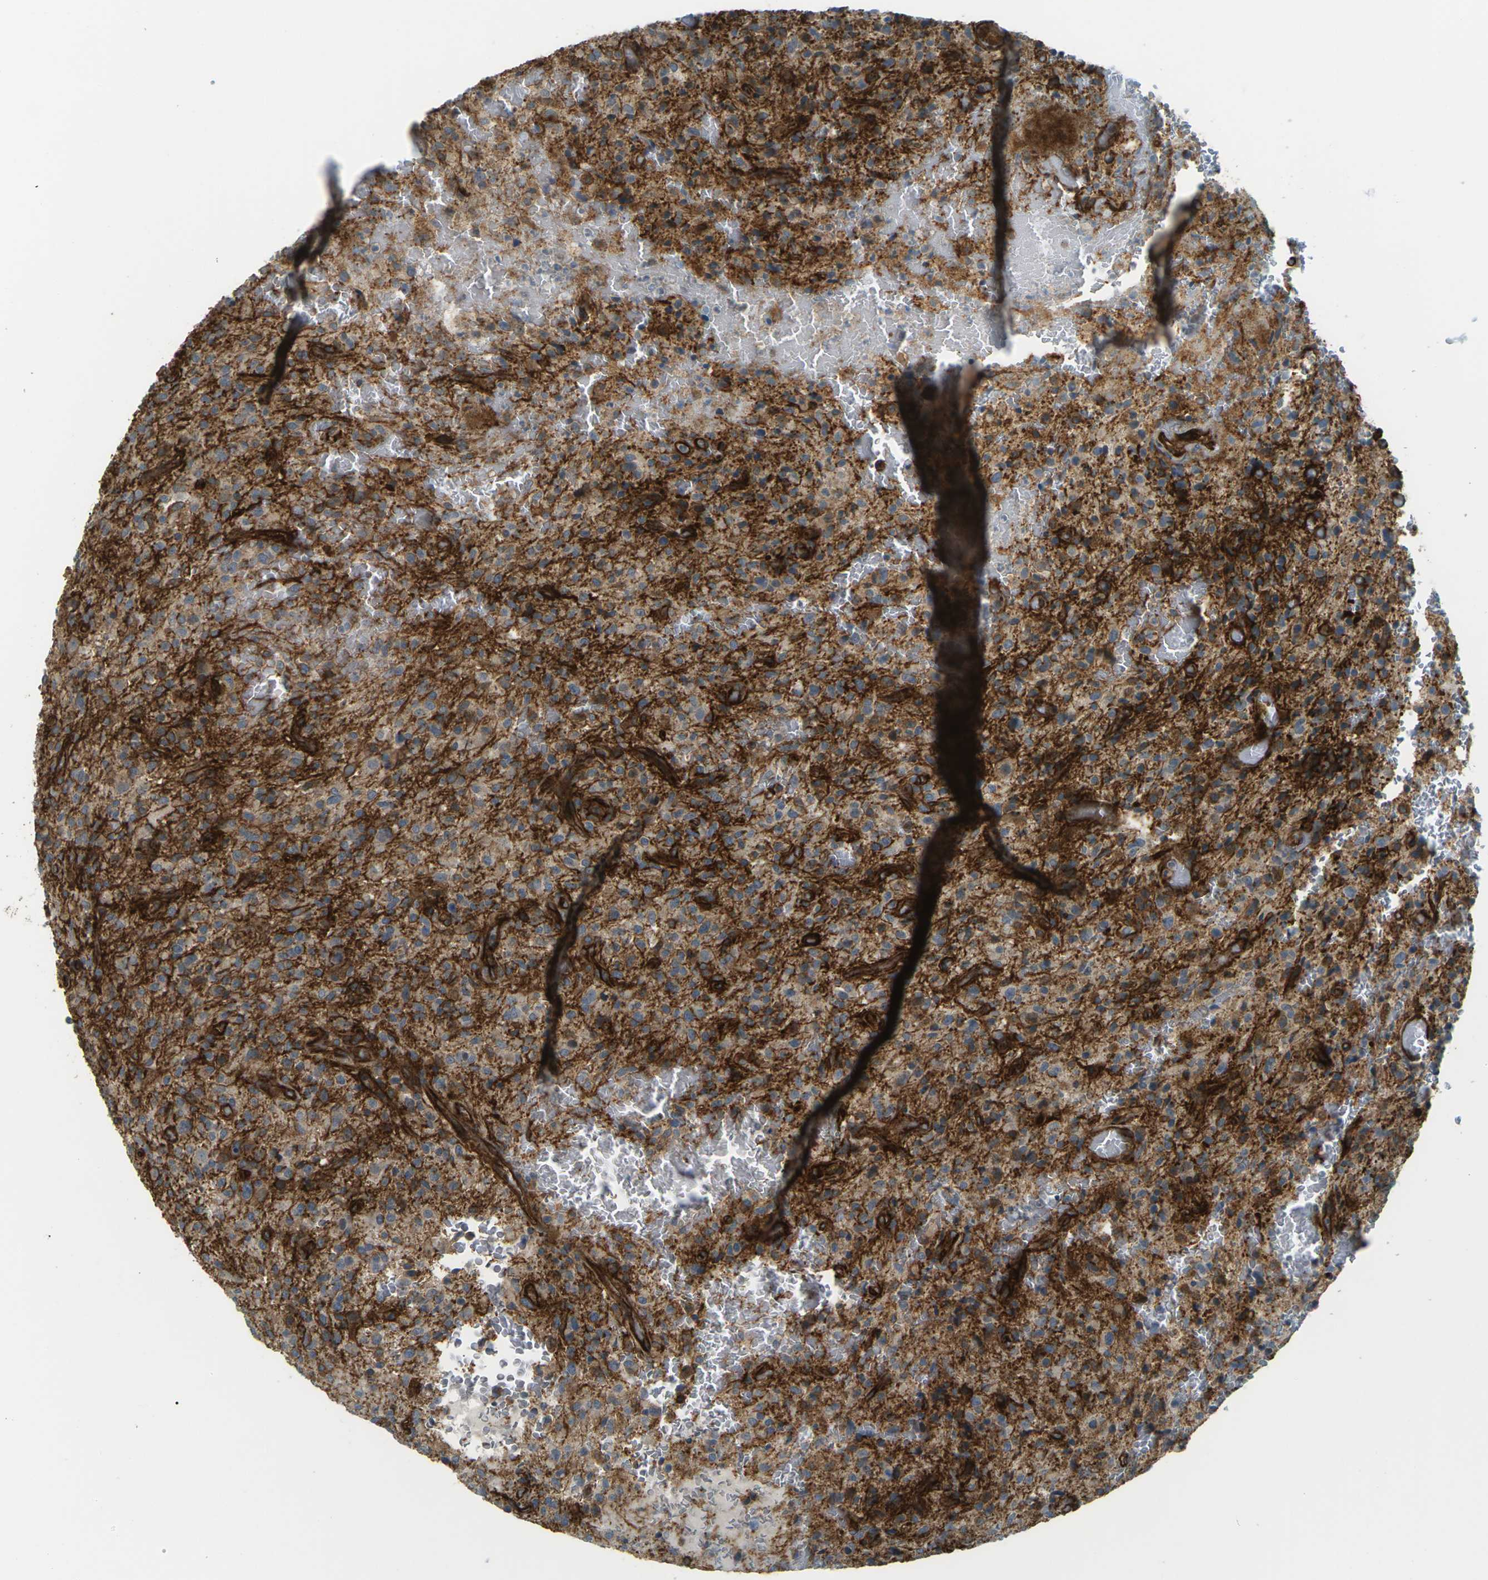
{"staining": {"intensity": "strong", "quantity": "25%-75%", "location": "cytoplasmic/membranous"}, "tissue": "glioma", "cell_type": "Tumor cells", "image_type": "cancer", "snomed": [{"axis": "morphology", "description": "Glioma, malignant, High grade"}, {"axis": "topography", "description": "Brain"}], "caption": "Protein staining of malignant glioma (high-grade) tissue exhibits strong cytoplasmic/membranous positivity in approximately 25%-75% of tumor cells. Nuclei are stained in blue.", "gene": "S1PR1", "patient": {"sex": "male", "age": 71}}